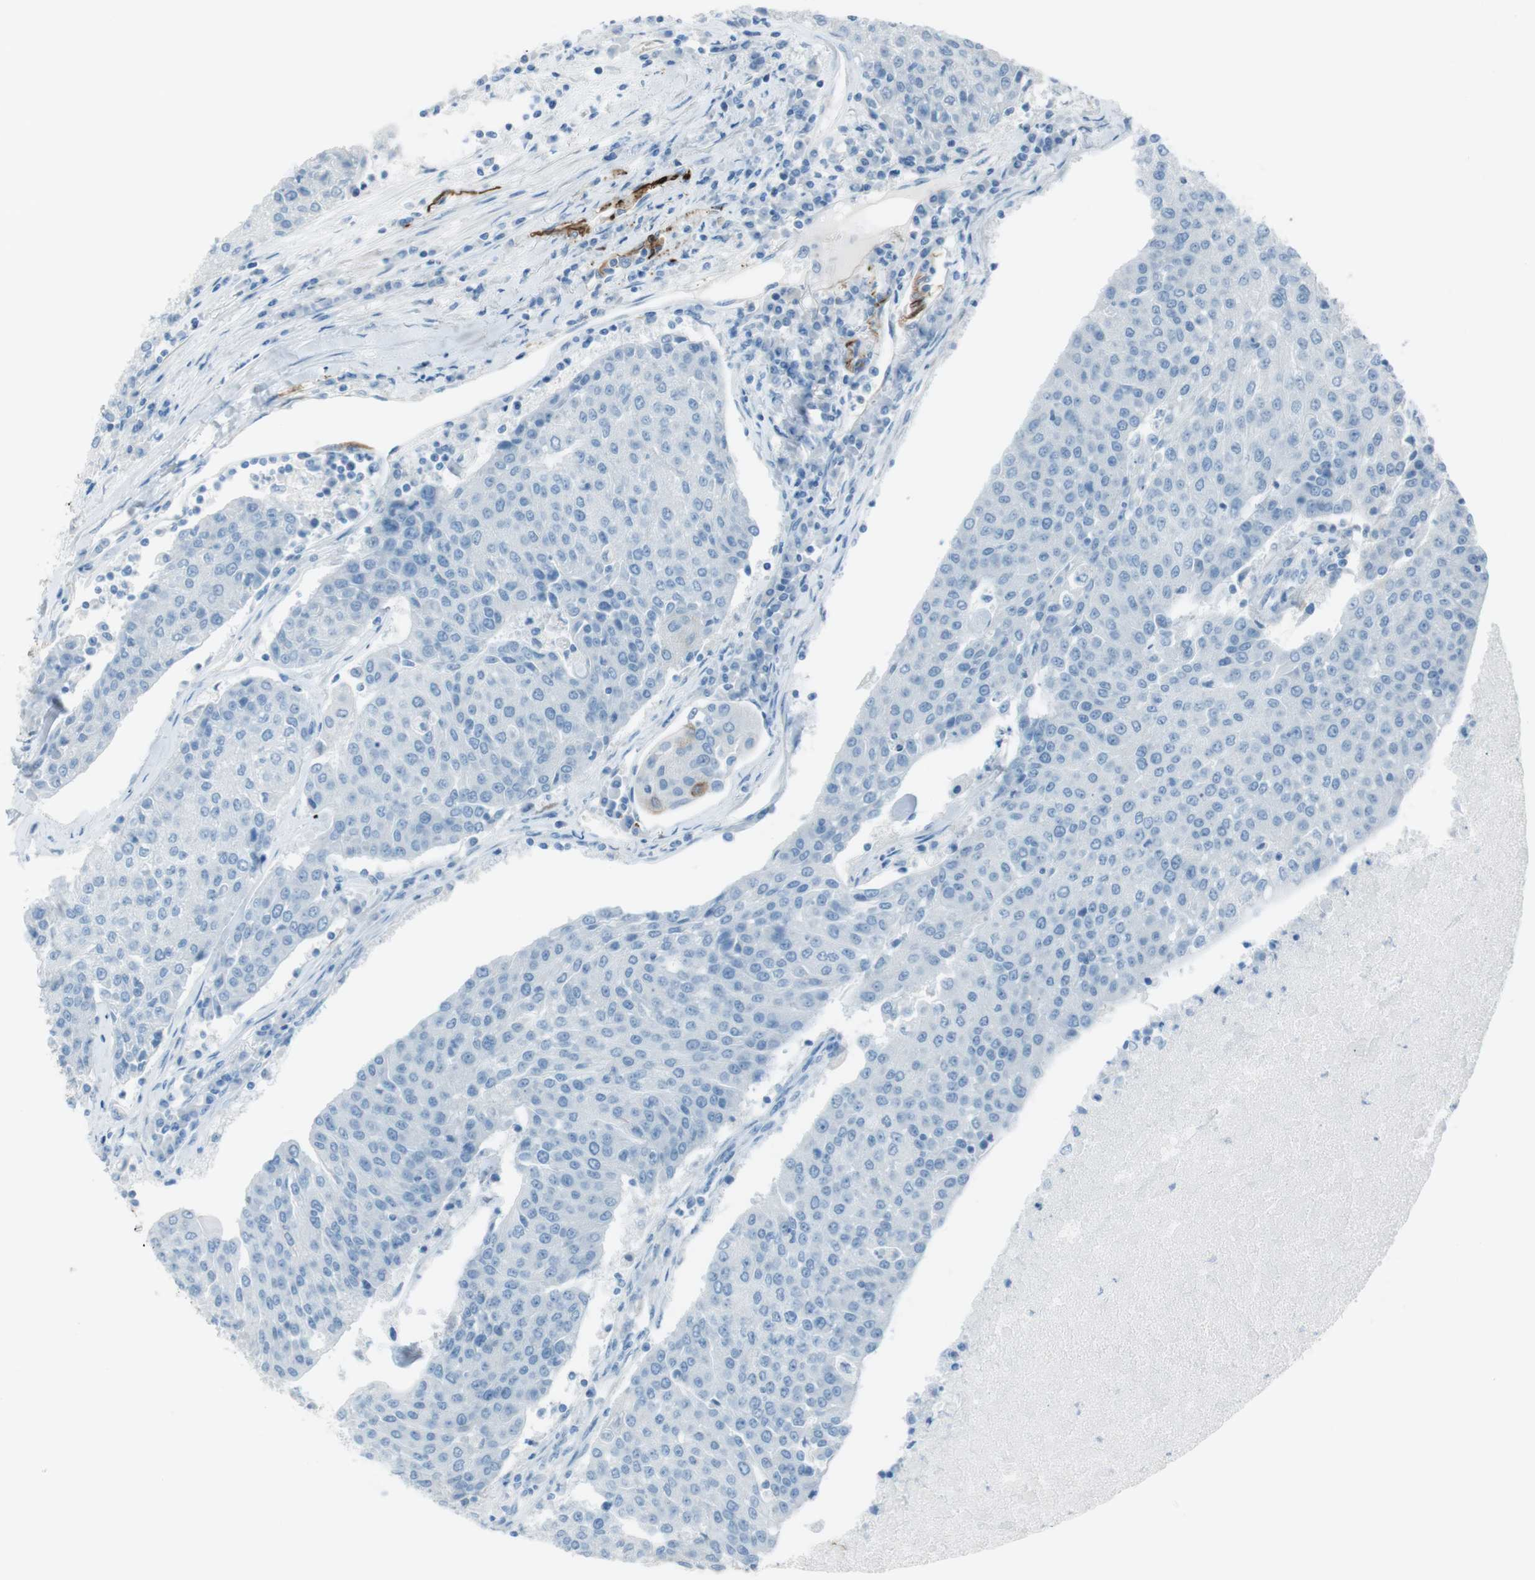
{"staining": {"intensity": "negative", "quantity": "none", "location": "none"}, "tissue": "urothelial cancer", "cell_type": "Tumor cells", "image_type": "cancer", "snomed": [{"axis": "morphology", "description": "Urothelial carcinoma, High grade"}, {"axis": "topography", "description": "Urinary bladder"}], "caption": "This histopathology image is of high-grade urothelial carcinoma stained with immunohistochemistry to label a protein in brown with the nuclei are counter-stained blue. There is no expression in tumor cells. (DAB immunohistochemistry (IHC), high magnification).", "gene": "TUBB2A", "patient": {"sex": "female", "age": 85}}